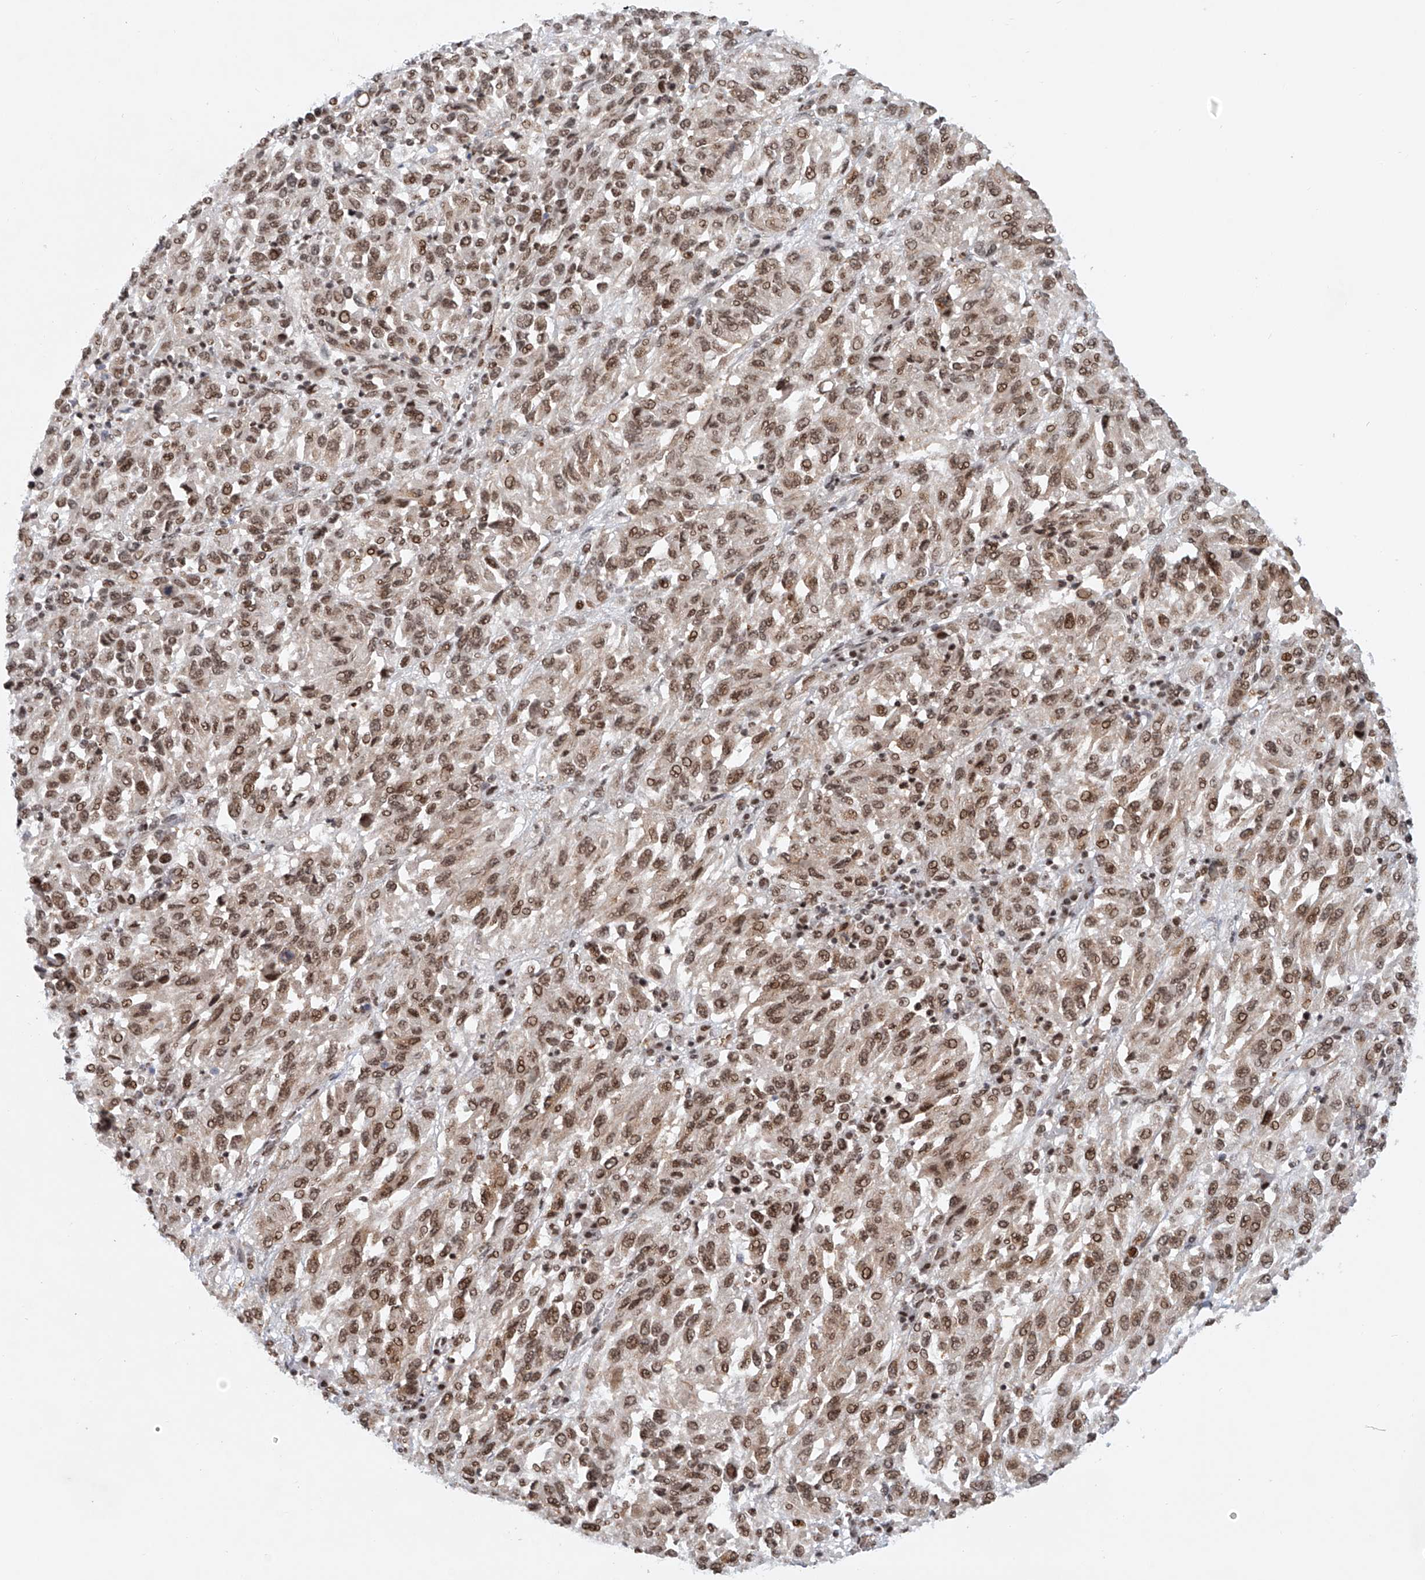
{"staining": {"intensity": "moderate", "quantity": ">75%", "location": "nuclear"}, "tissue": "melanoma", "cell_type": "Tumor cells", "image_type": "cancer", "snomed": [{"axis": "morphology", "description": "Malignant melanoma, Metastatic site"}, {"axis": "topography", "description": "Lung"}], "caption": "This is an image of immunohistochemistry staining of malignant melanoma (metastatic site), which shows moderate positivity in the nuclear of tumor cells.", "gene": "ZNF470", "patient": {"sex": "male", "age": 64}}